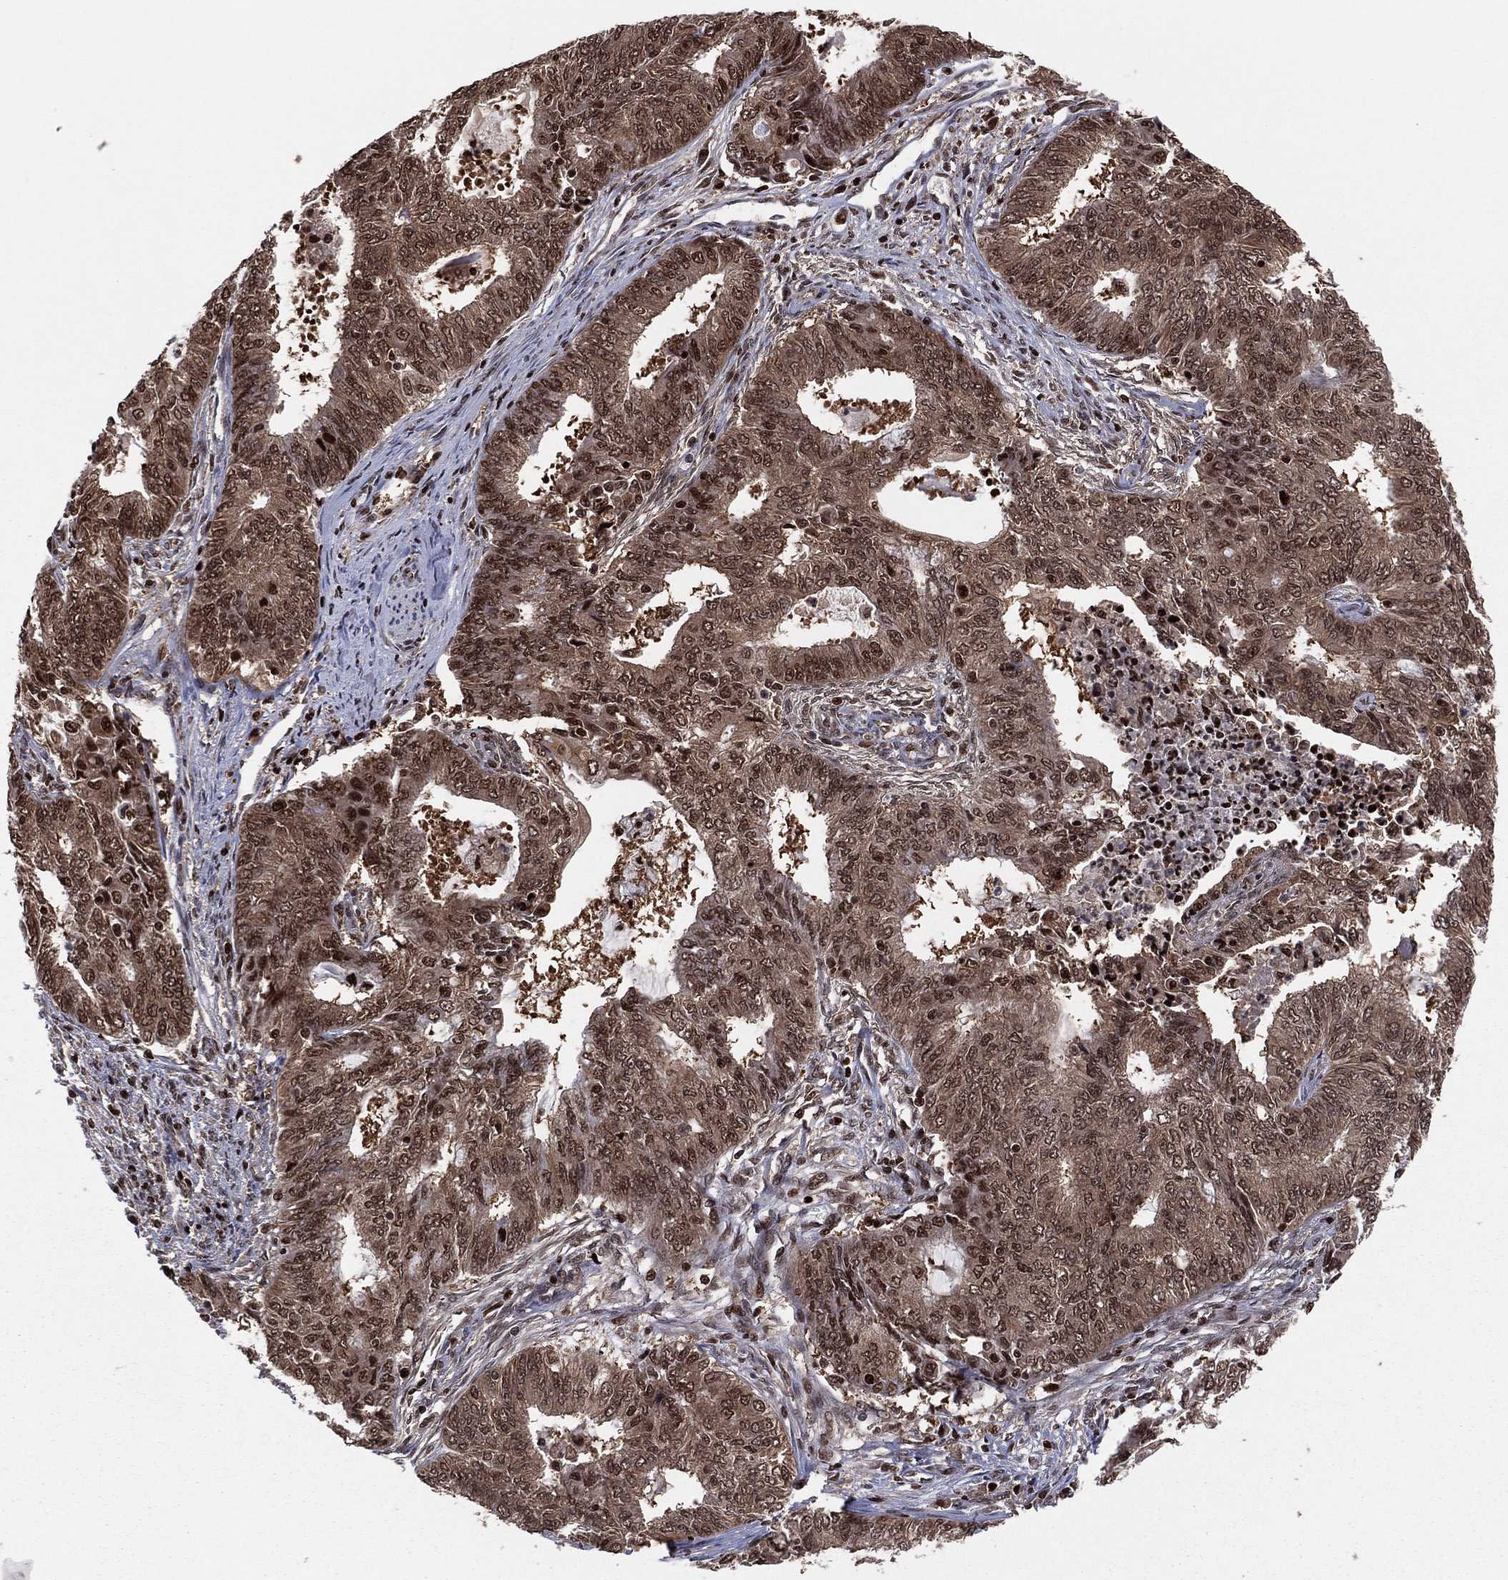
{"staining": {"intensity": "strong", "quantity": ">75%", "location": "cytoplasmic/membranous,nuclear"}, "tissue": "endometrial cancer", "cell_type": "Tumor cells", "image_type": "cancer", "snomed": [{"axis": "morphology", "description": "Adenocarcinoma, NOS"}, {"axis": "topography", "description": "Endometrium"}], "caption": "Human adenocarcinoma (endometrial) stained with a brown dye exhibits strong cytoplasmic/membranous and nuclear positive positivity in approximately >75% of tumor cells.", "gene": "PSMA1", "patient": {"sex": "female", "age": 62}}